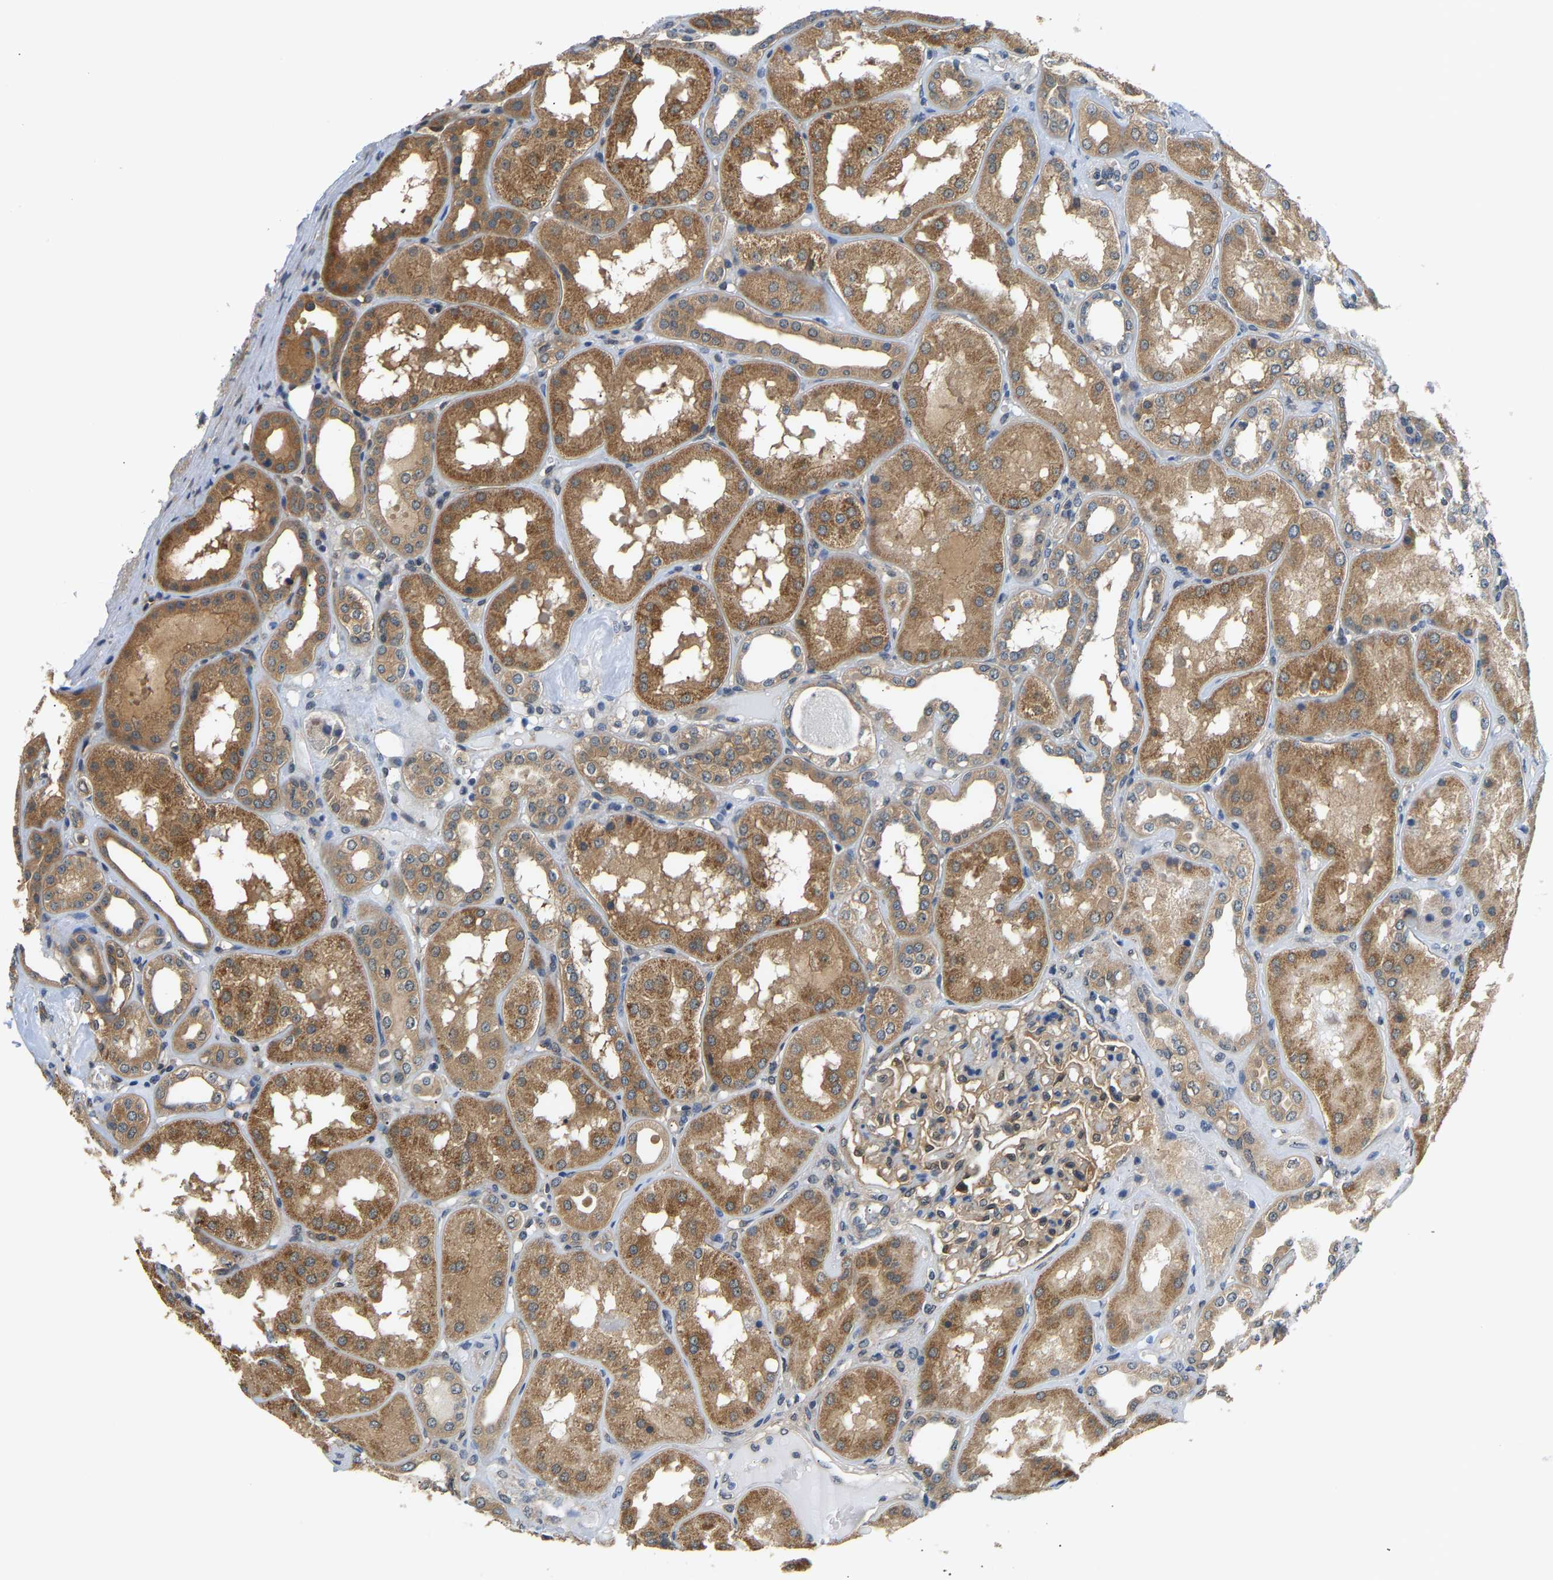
{"staining": {"intensity": "moderate", "quantity": ">75%", "location": "cytoplasmic/membranous"}, "tissue": "kidney", "cell_type": "Cells in glomeruli", "image_type": "normal", "snomed": [{"axis": "morphology", "description": "Normal tissue, NOS"}, {"axis": "topography", "description": "Kidney"}], "caption": "Immunohistochemical staining of normal human kidney exhibits moderate cytoplasmic/membranous protein expression in about >75% of cells in glomeruli.", "gene": "ARHGEF12", "patient": {"sex": "female", "age": 56}}